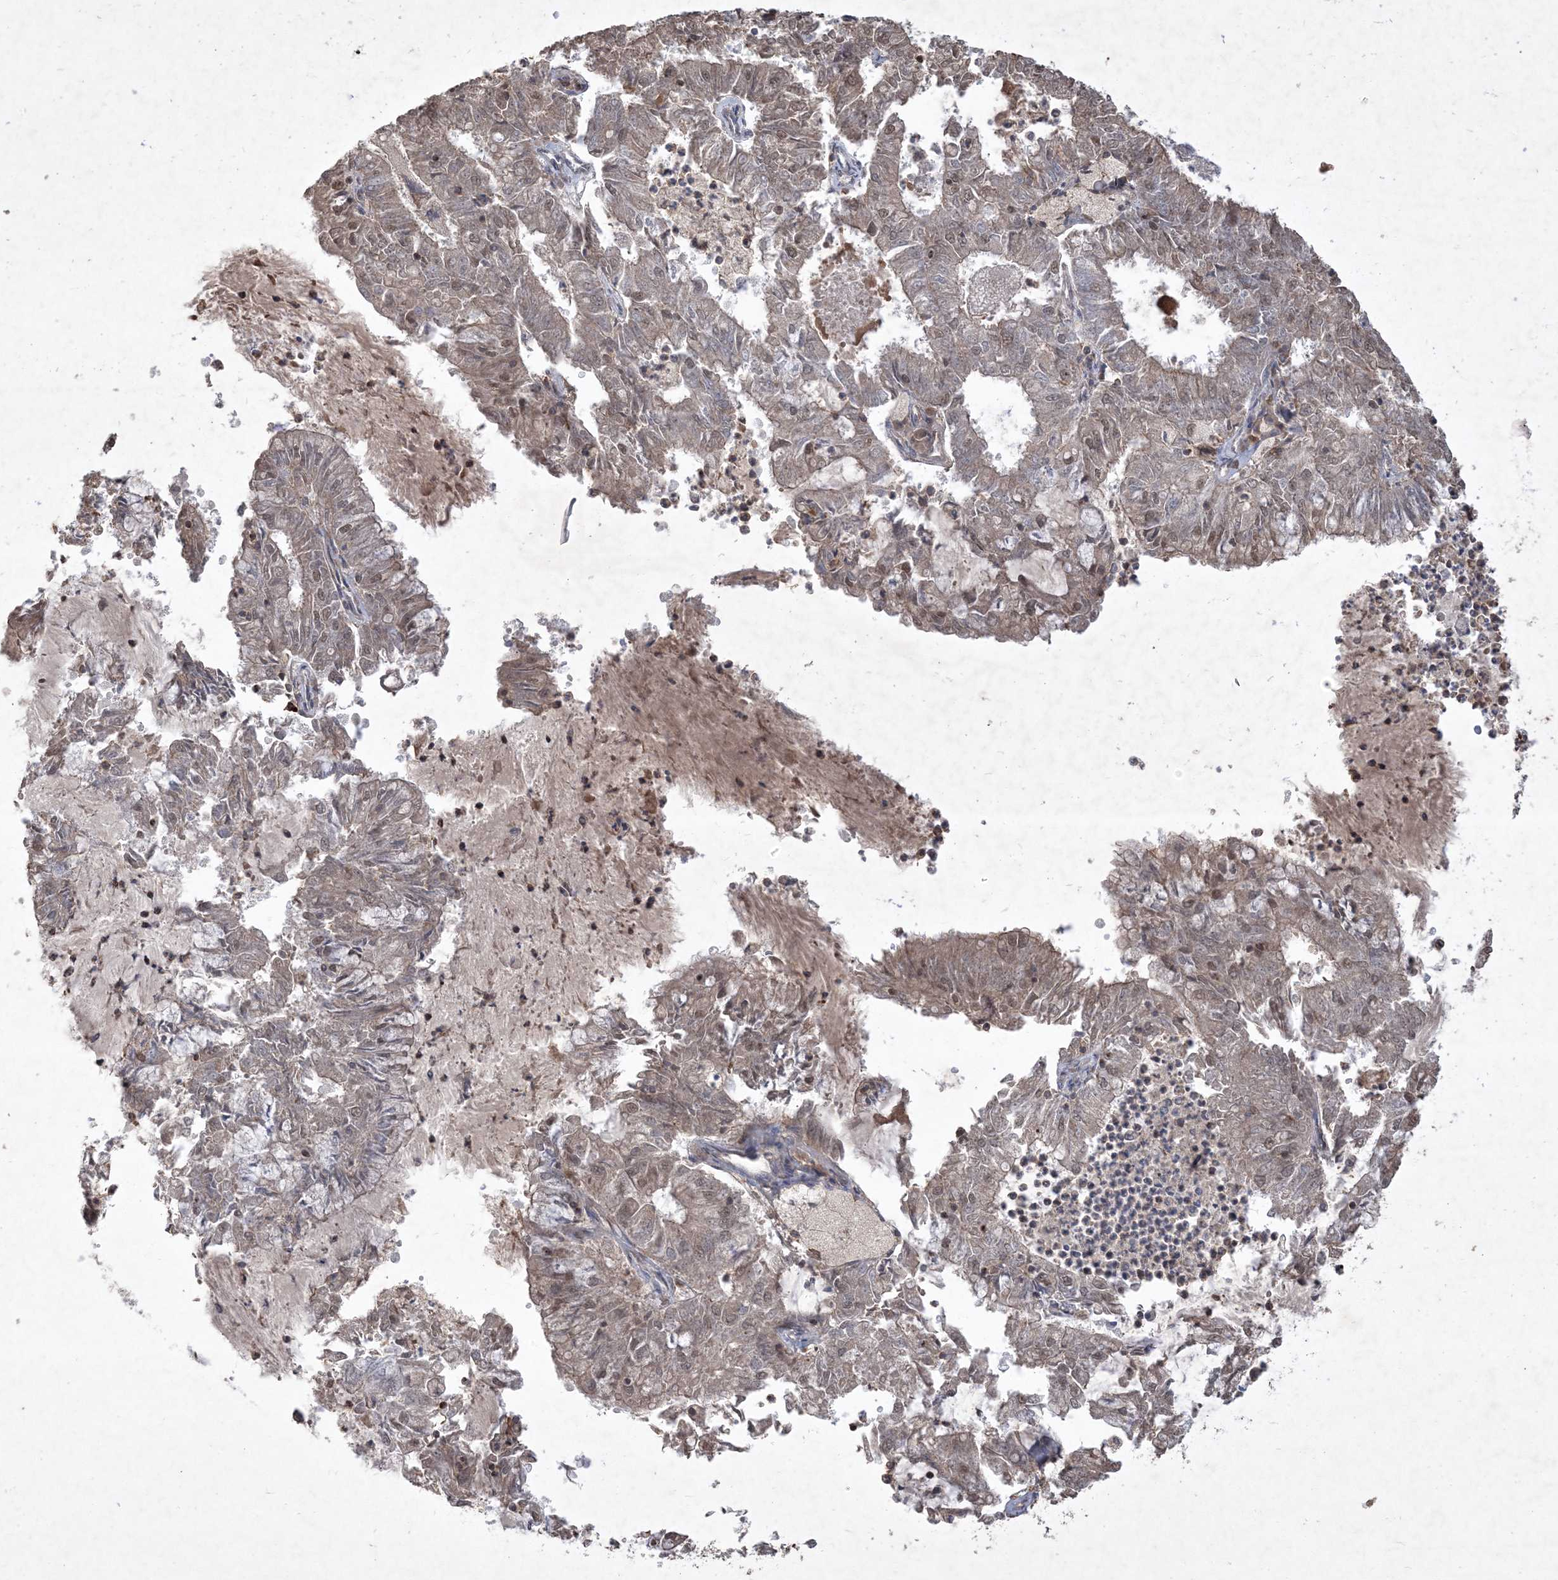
{"staining": {"intensity": "weak", "quantity": "<25%", "location": "cytoplasmic/membranous"}, "tissue": "endometrial cancer", "cell_type": "Tumor cells", "image_type": "cancer", "snomed": [{"axis": "morphology", "description": "Adenocarcinoma, NOS"}, {"axis": "topography", "description": "Endometrium"}], "caption": "An IHC micrograph of adenocarcinoma (endometrial) is shown. There is no staining in tumor cells of adenocarcinoma (endometrial).", "gene": "PRRT3", "patient": {"sex": "female", "age": 57}}